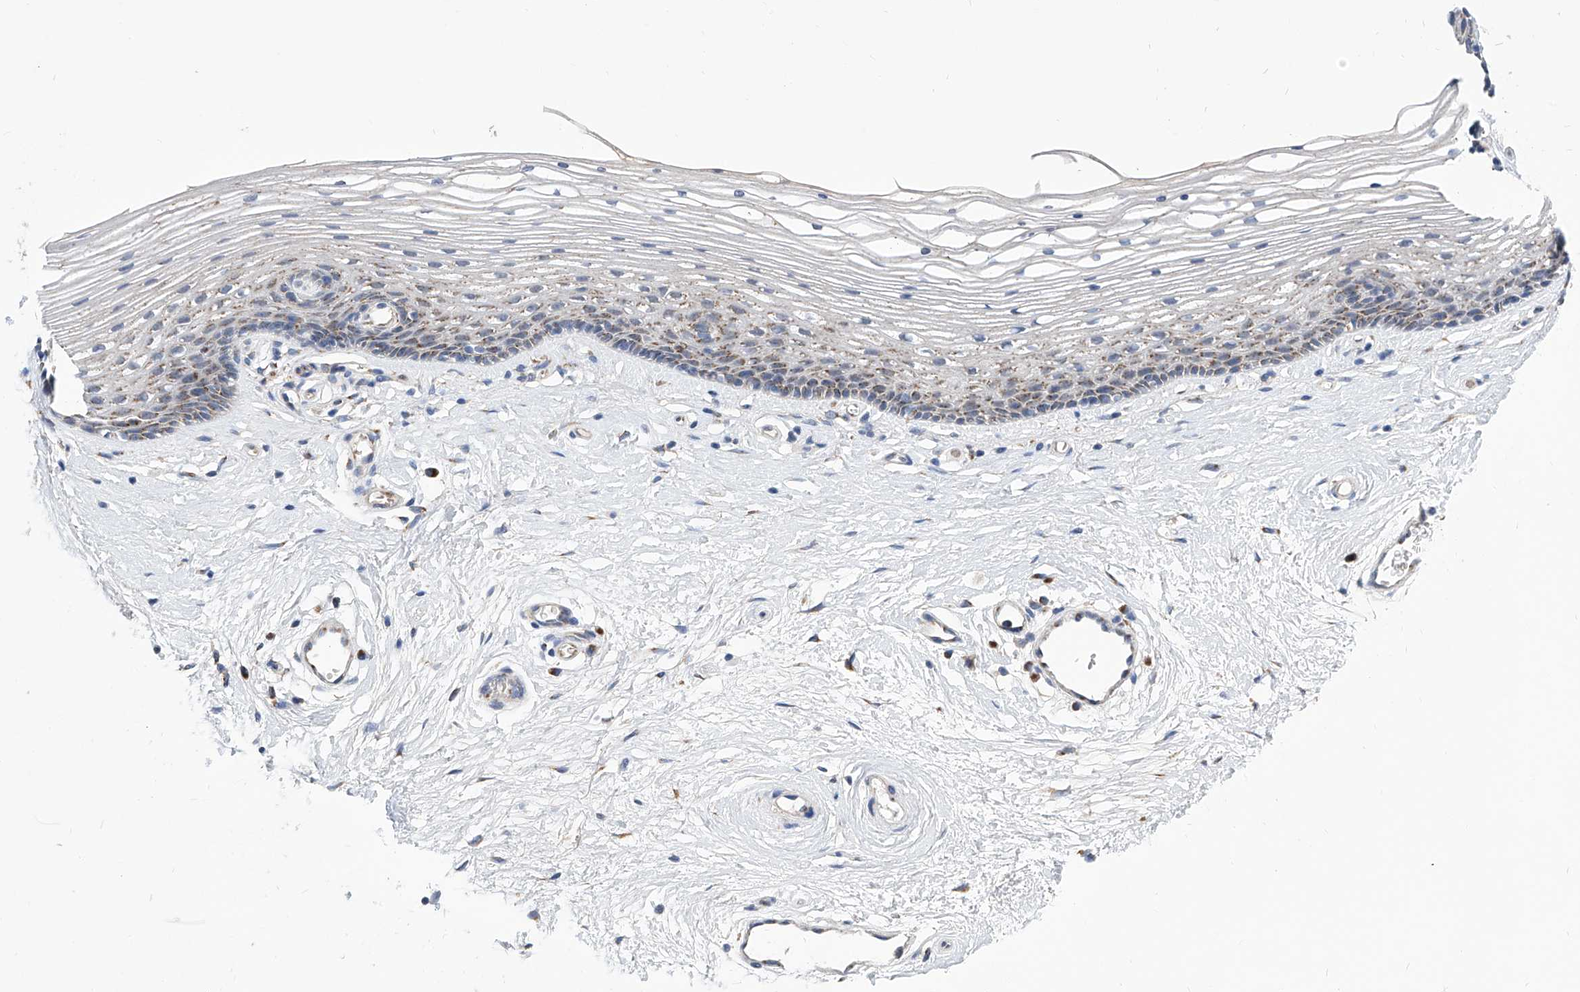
{"staining": {"intensity": "moderate", "quantity": "25%-75%", "location": "cytoplasmic/membranous"}, "tissue": "vagina", "cell_type": "Squamous epithelial cells", "image_type": "normal", "snomed": [{"axis": "morphology", "description": "Normal tissue, NOS"}, {"axis": "topography", "description": "Vagina"}], "caption": "Protein staining of unremarkable vagina demonstrates moderate cytoplasmic/membranous expression in approximately 25%-75% of squamous epithelial cells. Immunohistochemistry stains the protein in brown and the nuclei are stained blue.", "gene": "TJAP1", "patient": {"sex": "female", "age": 46}}